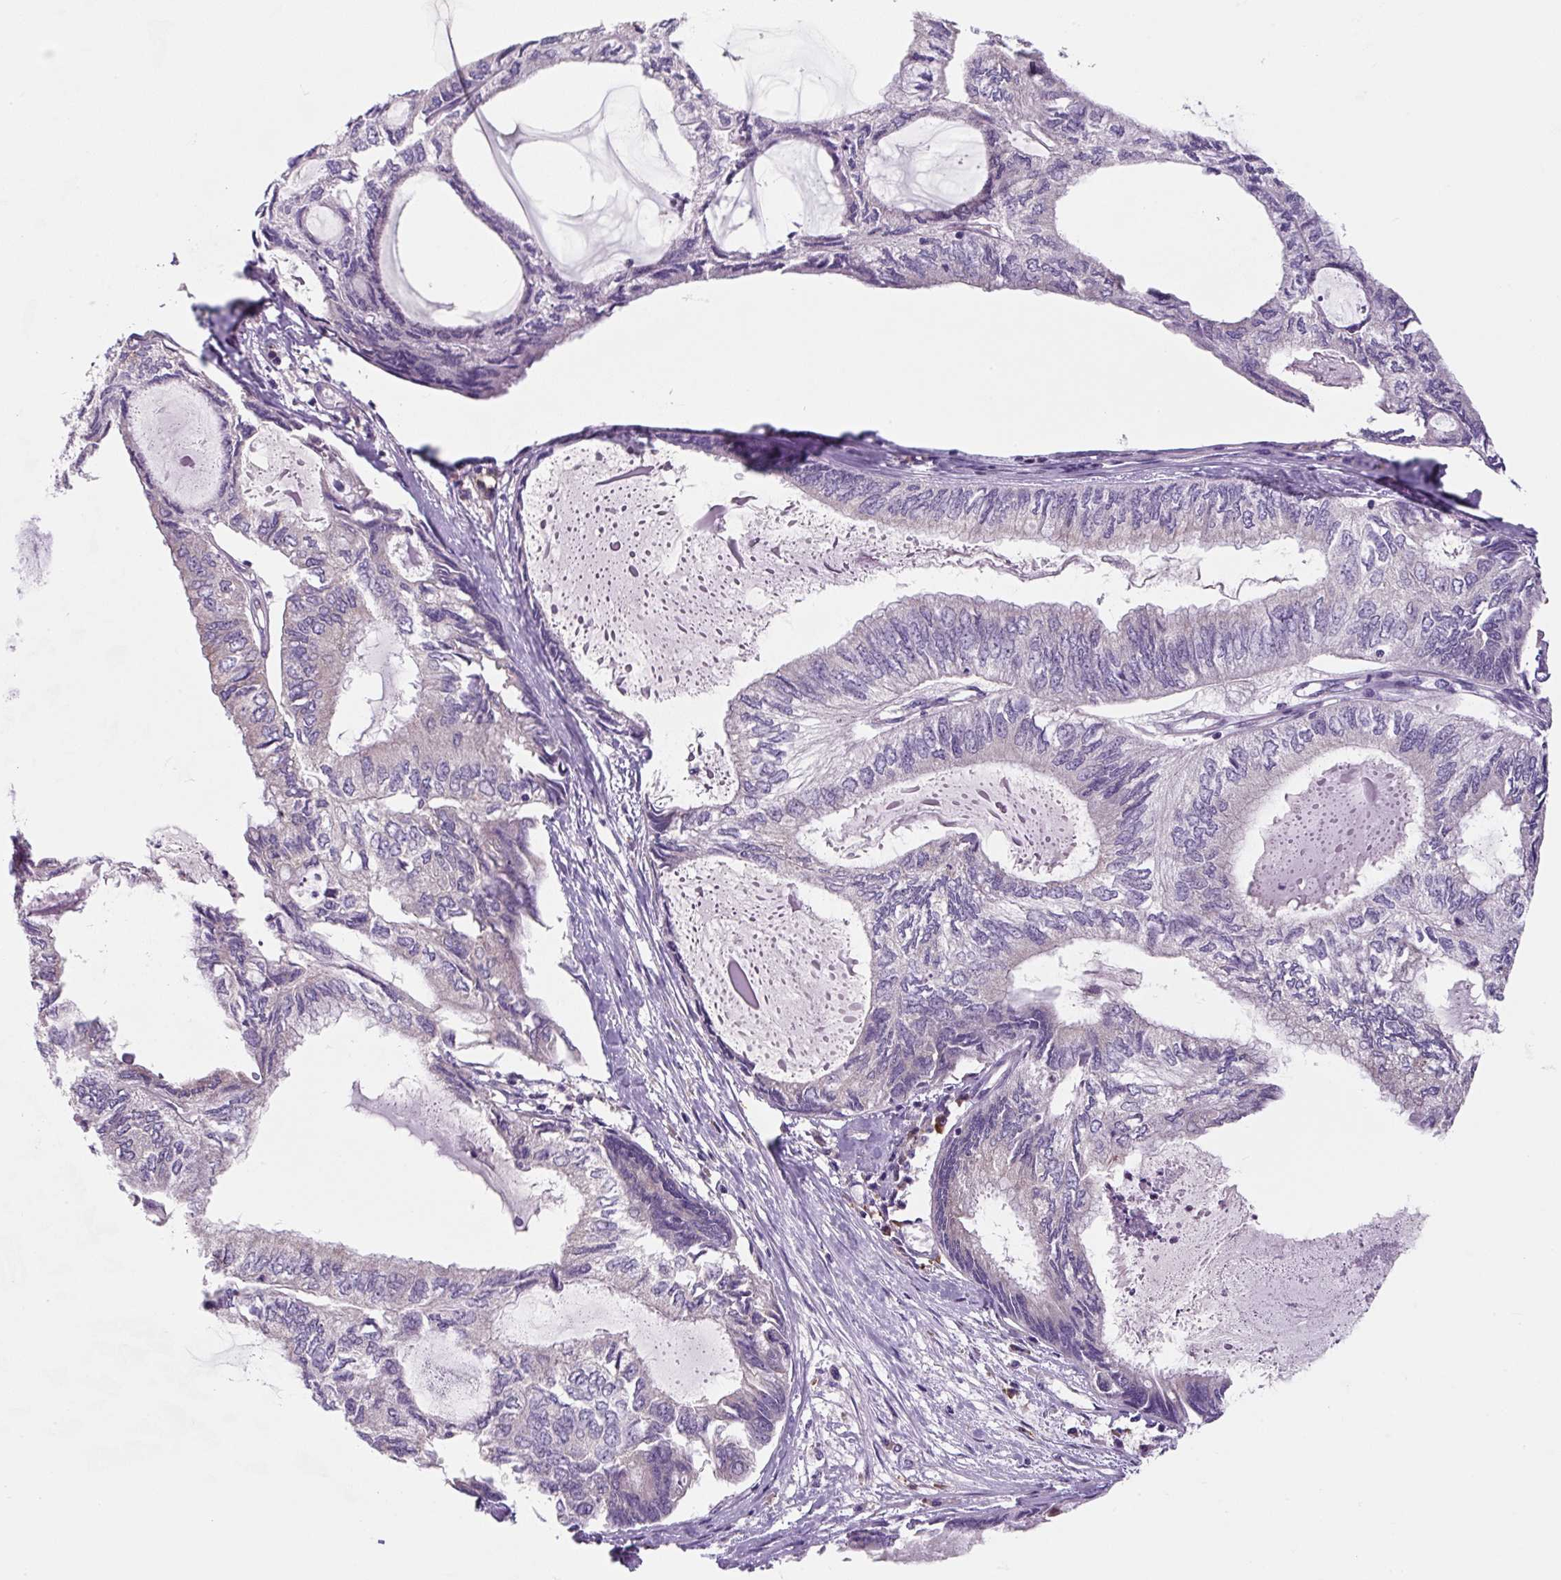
{"staining": {"intensity": "negative", "quantity": "none", "location": "none"}, "tissue": "endometrial cancer", "cell_type": "Tumor cells", "image_type": "cancer", "snomed": [{"axis": "morphology", "description": "Adenocarcinoma, NOS"}, {"axis": "topography", "description": "Endometrium"}], "caption": "This is an immunohistochemistry (IHC) histopathology image of human endometrial cancer (adenocarcinoma). There is no positivity in tumor cells.", "gene": "FZD5", "patient": {"sex": "female", "age": 80}}